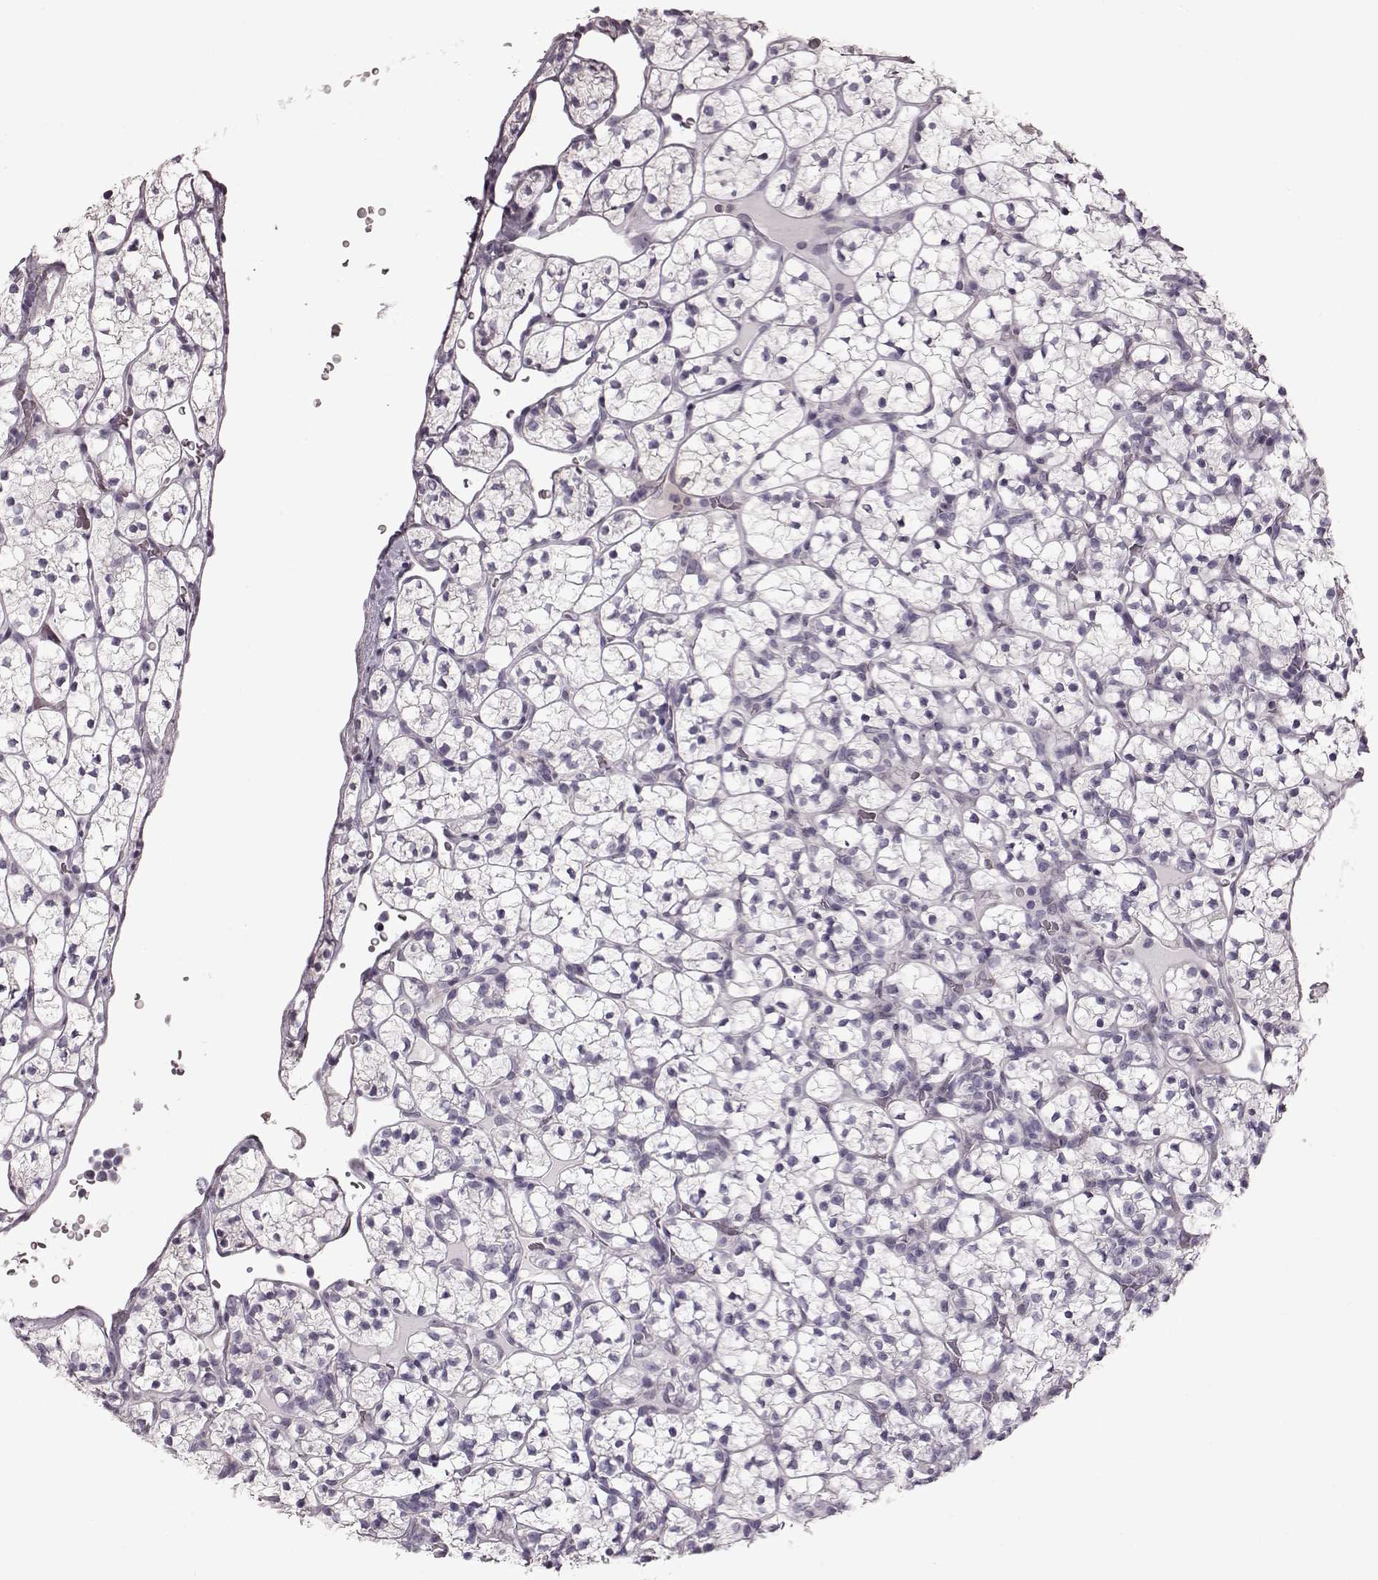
{"staining": {"intensity": "negative", "quantity": "none", "location": "none"}, "tissue": "renal cancer", "cell_type": "Tumor cells", "image_type": "cancer", "snomed": [{"axis": "morphology", "description": "Adenocarcinoma, NOS"}, {"axis": "topography", "description": "Kidney"}], "caption": "Renal cancer (adenocarcinoma) was stained to show a protein in brown. There is no significant expression in tumor cells. (DAB (3,3'-diaminobenzidine) IHC with hematoxylin counter stain).", "gene": "TCHHL1", "patient": {"sex": "female", "age": 89}}